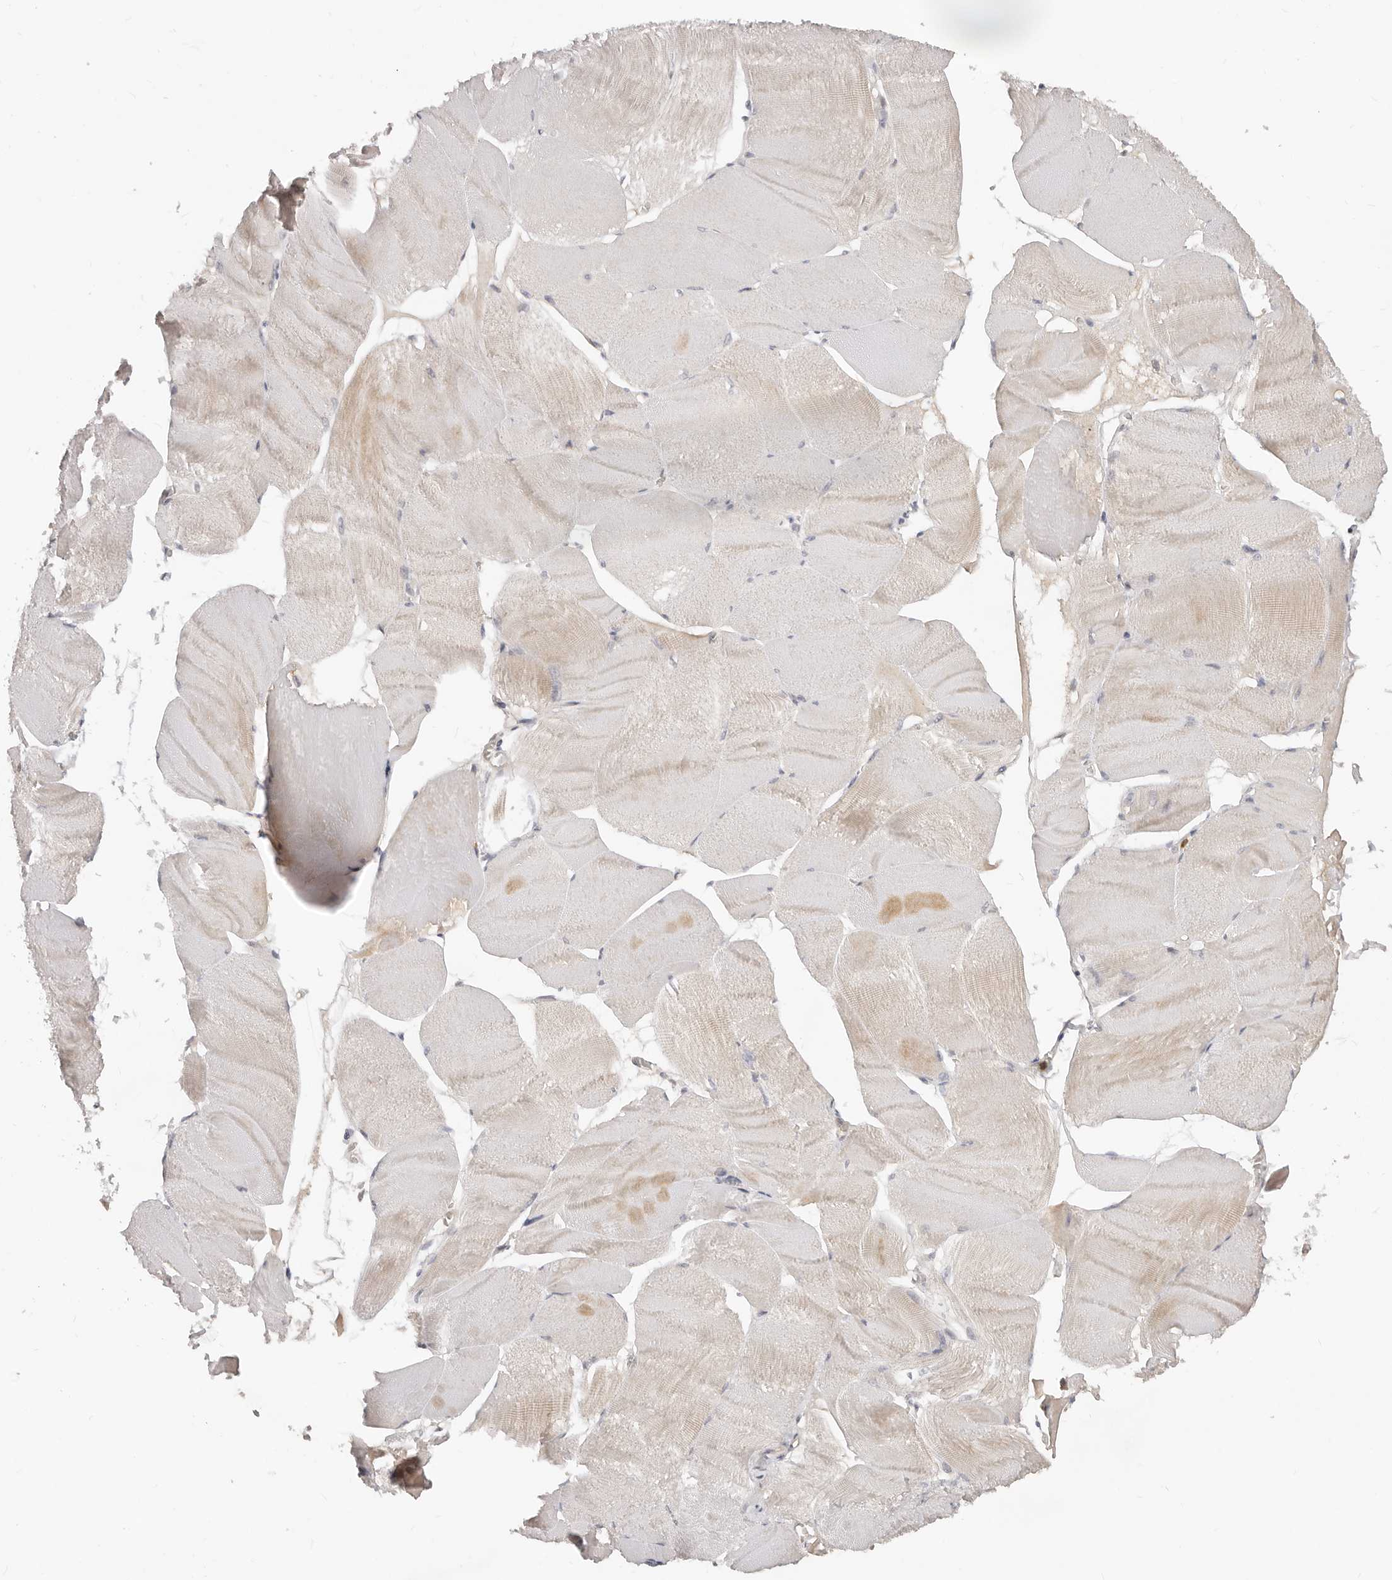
{"staining": {"intensity": "moderate", "quantity": "<25%", "location": "cytoplasmic/membranous"}, "tissue": "skeletal muscle", "cell_type": "Myocytes", "image_type": "normal", "snomed": [{"axis": "morphology", "description": "Normal tissue, NOS"}, {"axis": "morphology", "description": "Basal cell carcinoma"}, {"axis": "topography", "description": "Skeletal muscle"}], "caption": "Immunohistochemical staining of unremarkable human skeletal muscle shows moderate cytoplasmic/membranous protein staining in about <25% of myocytes. (DAB (3,3'-diaminobenzidine) = brown stain, brightfield microscopy at high magnification).", "gene": "USP49", "patient": {"sex": "female", "age": 64}}